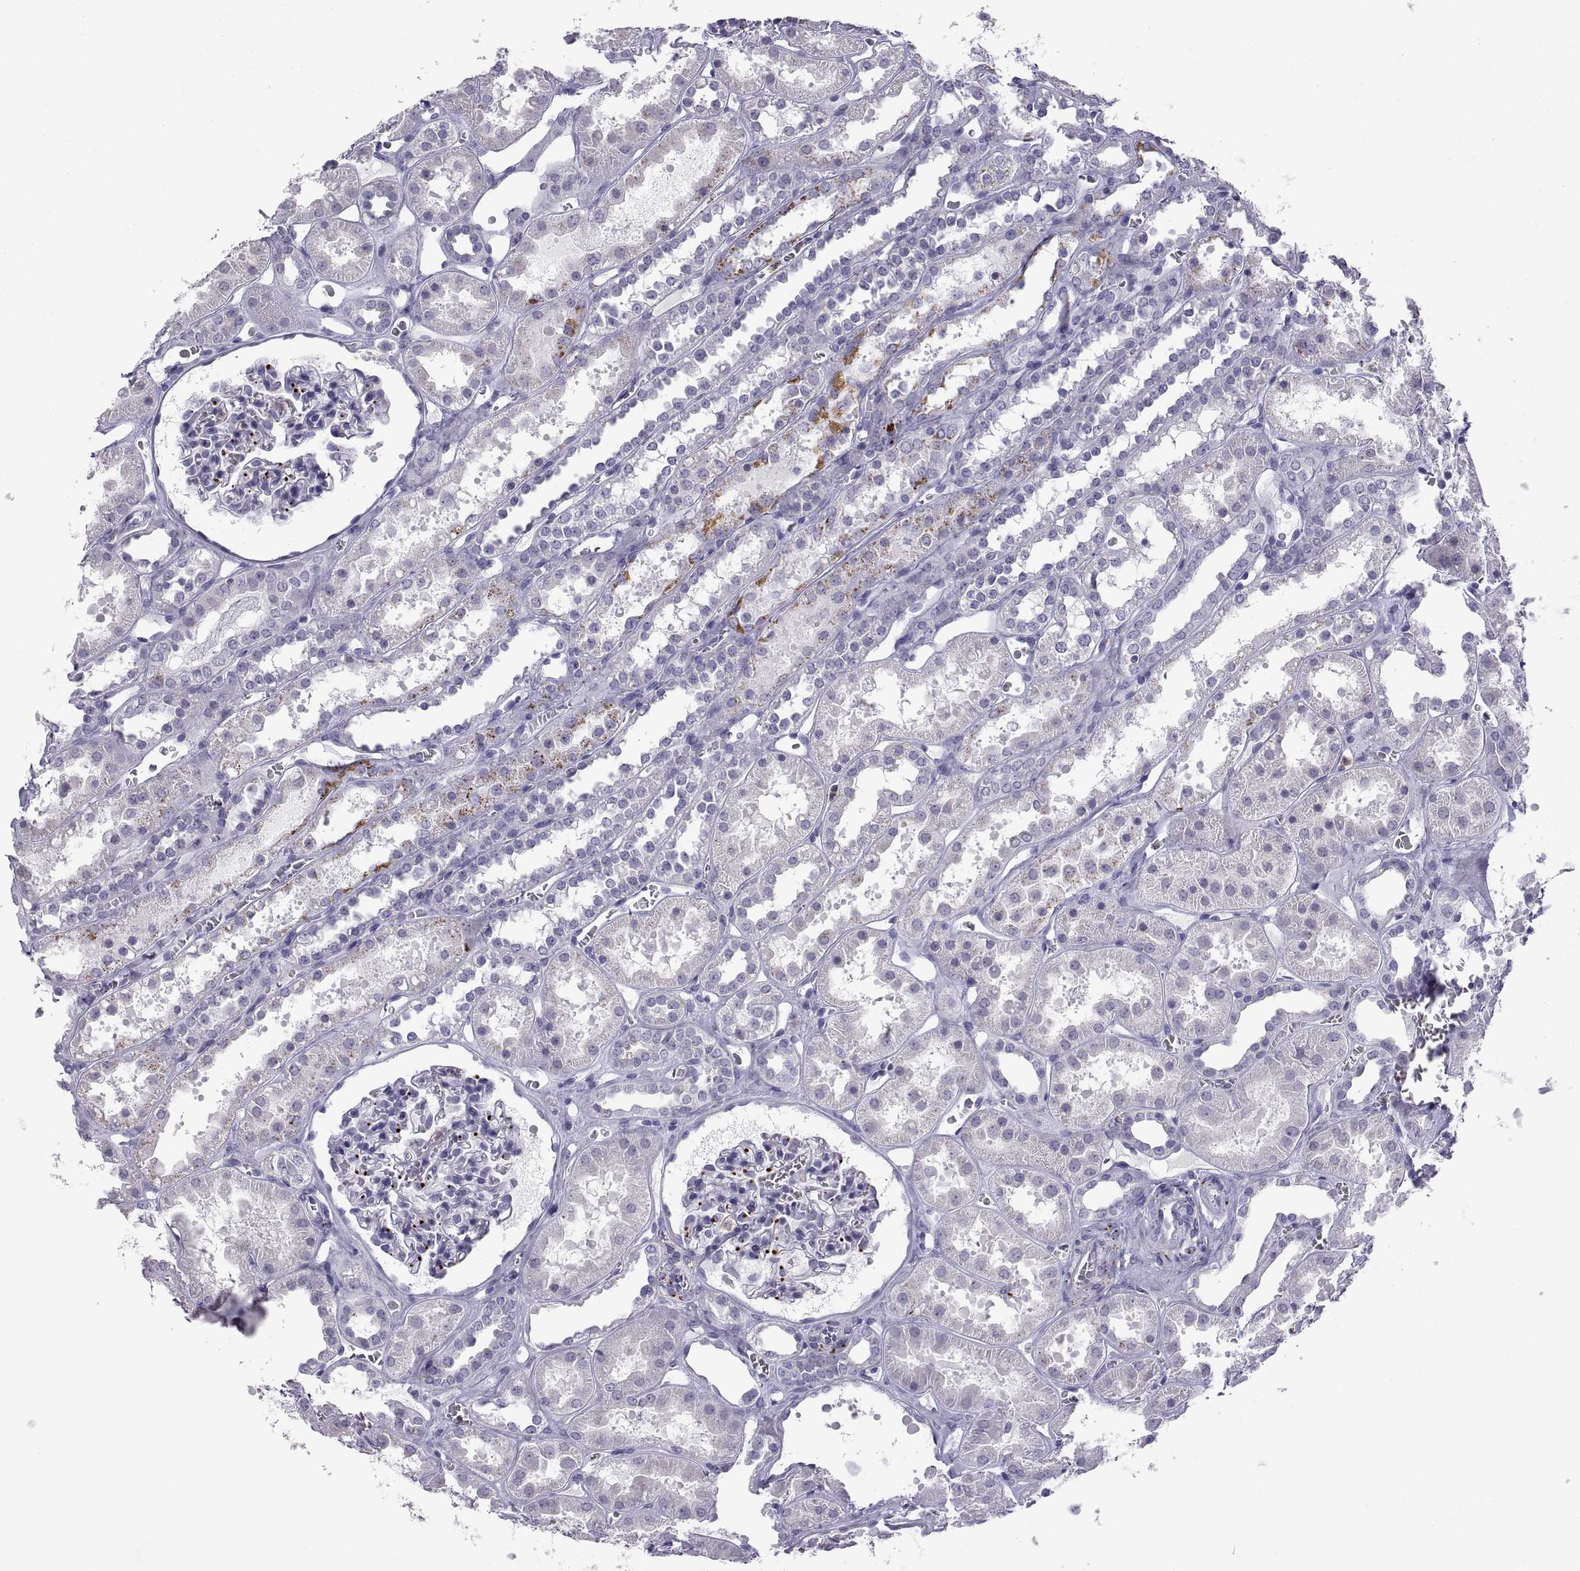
{"staining": {"intensity": "negative", "quantity": "none", "location": "none"}, "tissue": "kidney", "cell_type": "Cells in glomeruli", "image_type": "normal", "snomed": [{"axis": "morphology", "description": "Normal tissue, NOS"}, {"axis": "topography", "description": "Kidney"}], "caption": "Immunohistochemistry (IHC) of unremarkable kidney displays no expression in cells in glomeruli.", "gene": "RGS19", "patient": {"sex": "female", "age": 41}}